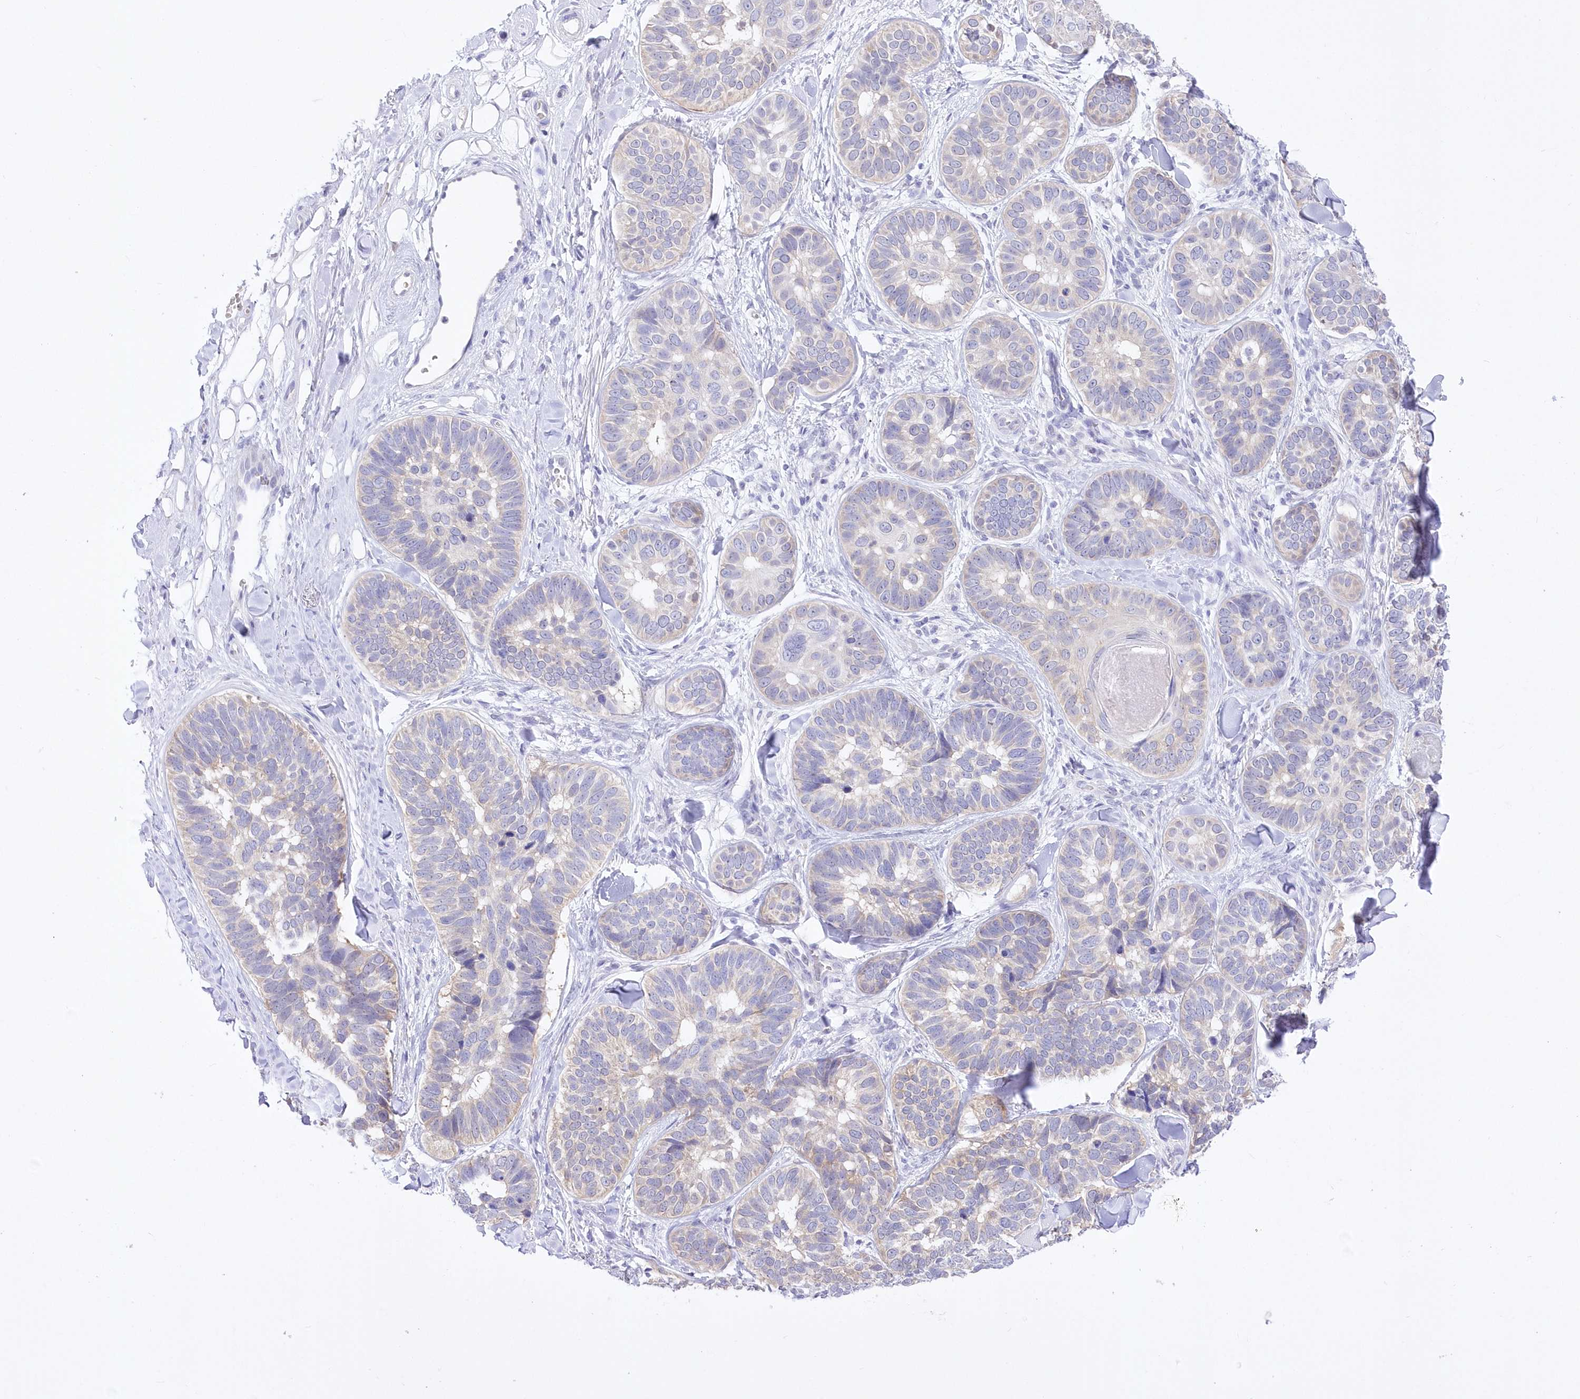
{"staining": {"intensity": "negative", "quantity": "none", "location": "none"}, "tissue": "skin cancer", "cell_type": "Tumor cells", "image_type": "cancer", "snomed": [{"axis": "morphology", "description": "Basal cell carcinoma"}, {"axis": "topography", "description": "Skin"}], "caption": "Tumor cells show no significant positivity in basal cell carcinoma (skin). (DAB immunohistochemistry with hematoxylin counter stain).", "gene": "UBA6", "patient": {"sex": "male", "age": 62}}